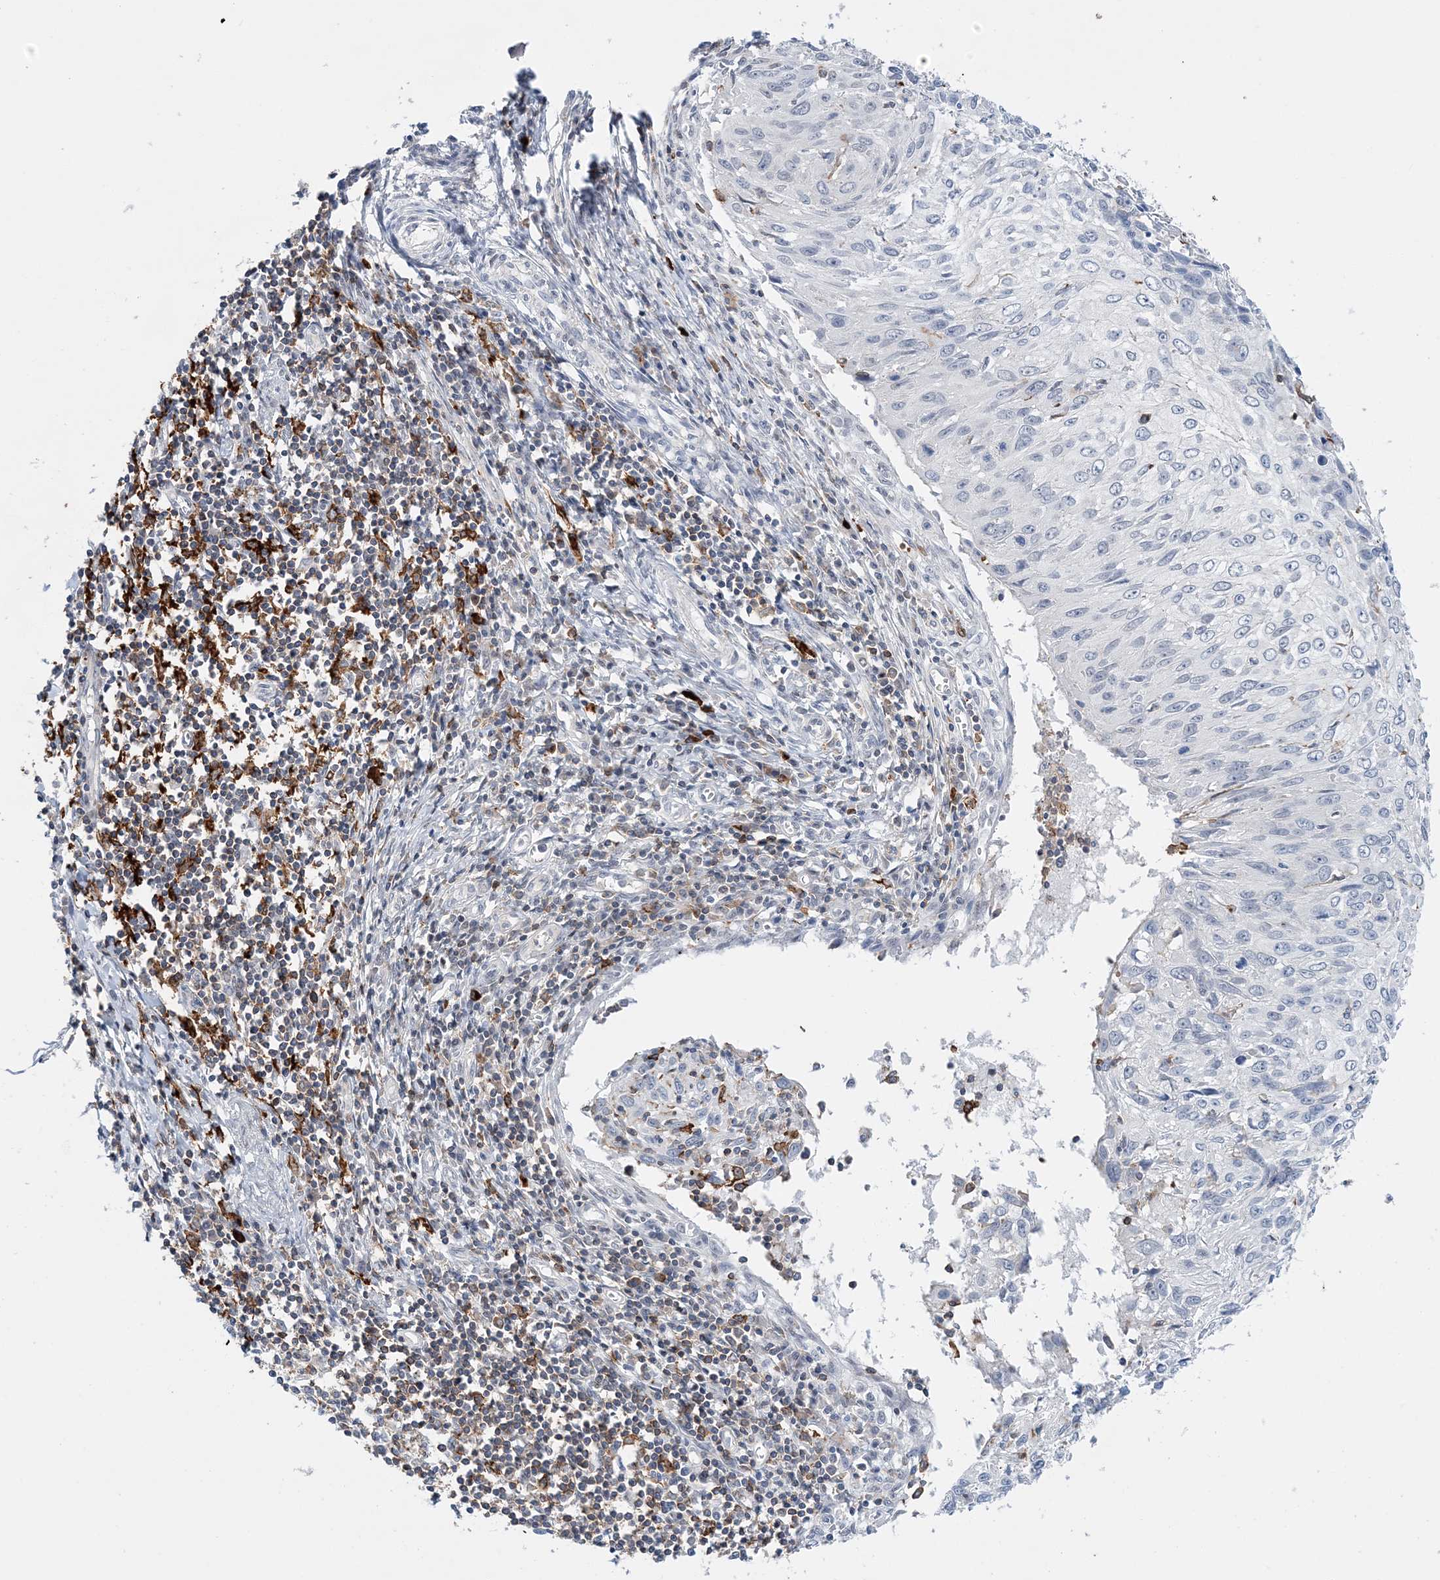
{"staining": {"intensity": "negative", "quantity": "none", "location": "none"}, "tissue": "cervical cancer", "cell_type": "Tumor cells", "image_type": "cancer", "snomed": [{"axis": "morphology", "description": "Squamous cell carcinoma, NOS"}, {"axis": "topography", "description": "Cervix"}], "caption": "Immunohistochemical staining of cervical cancer (squamous cell carcinoma) displays no significant staining in tumor cells.", "gene": "PRMT9", "patient": {"sex": "female", "age": 51}}